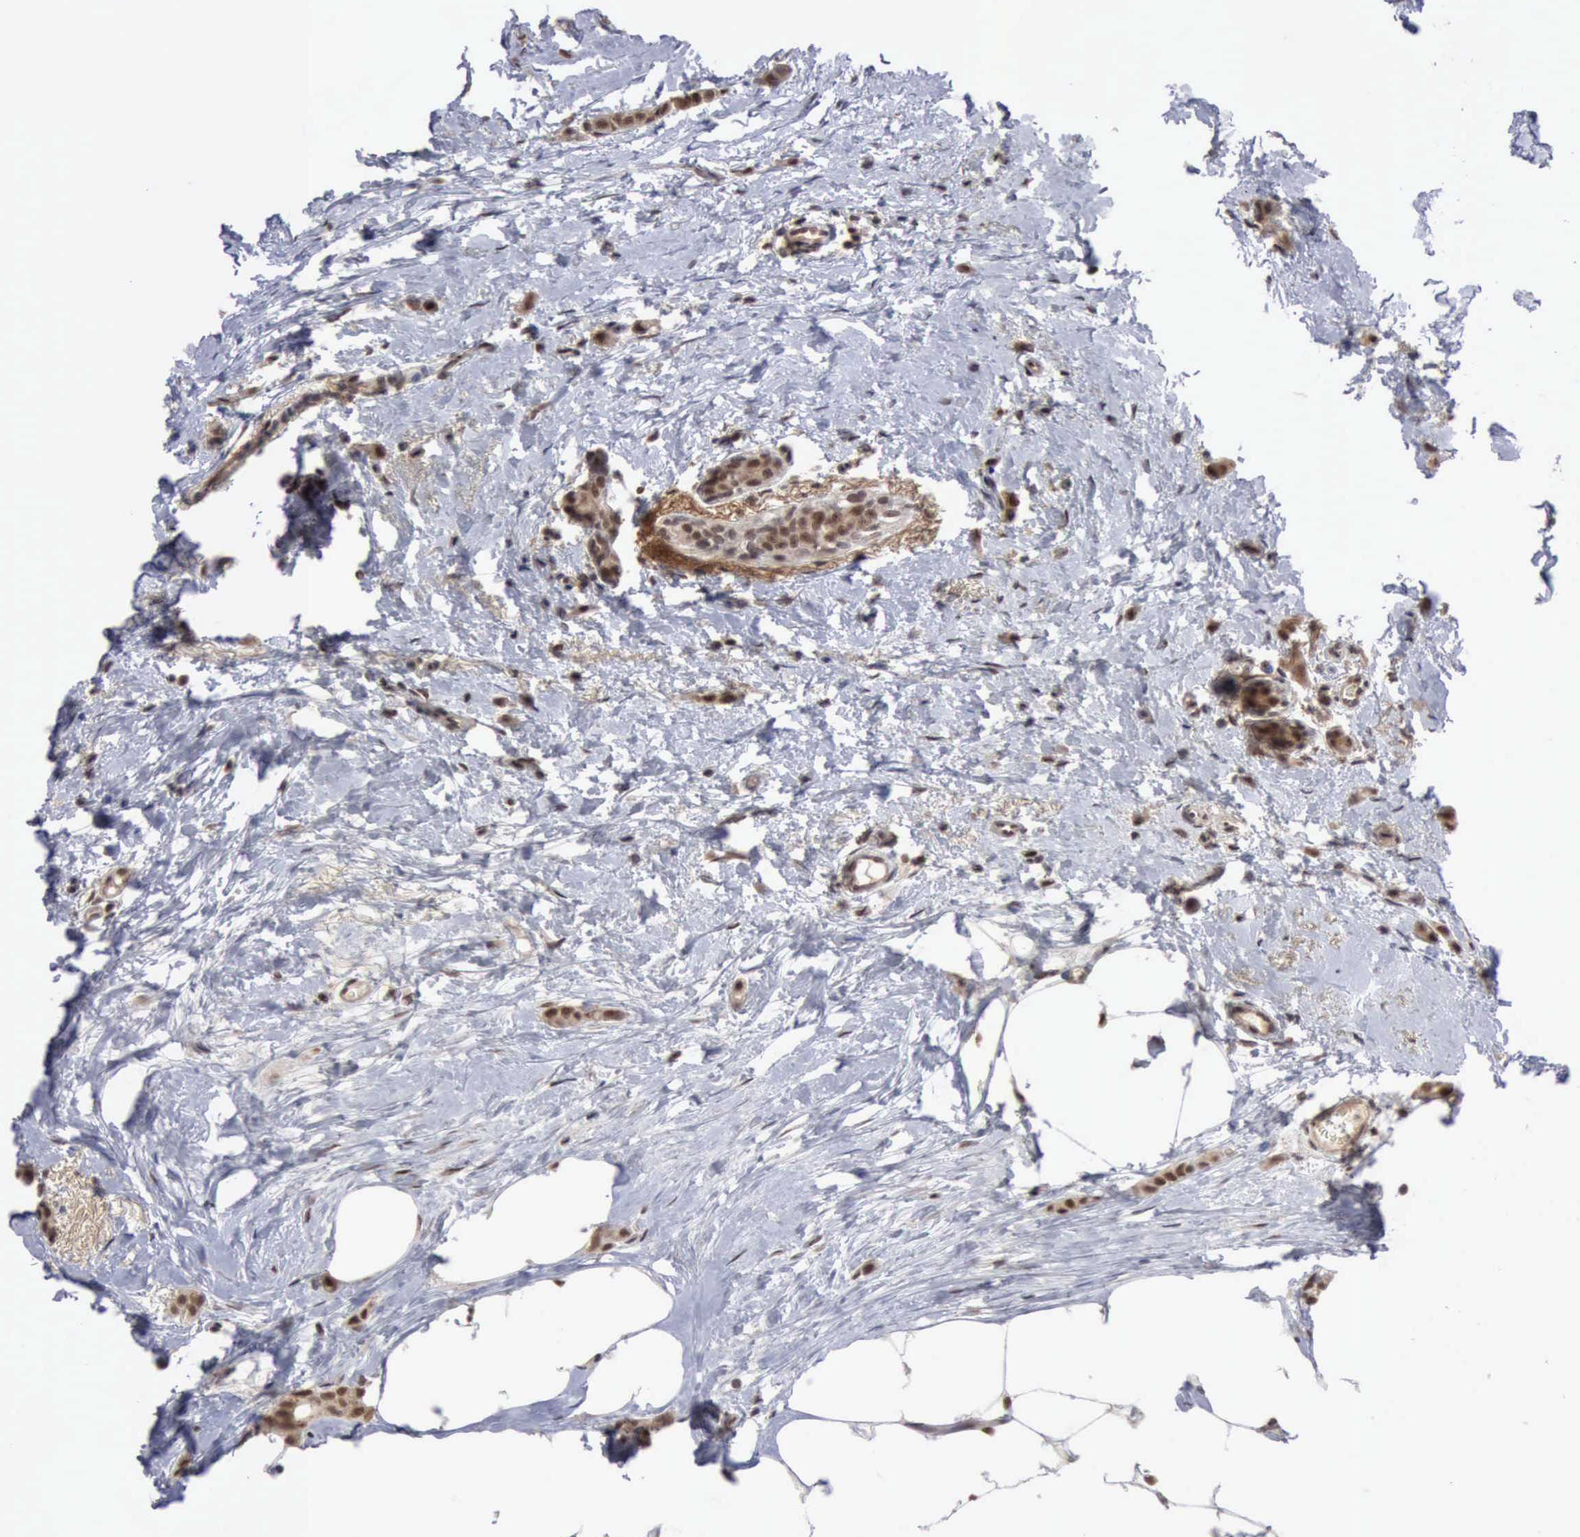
{"staining": {"intensity": "moderate", "quantity": ">75%", "location": "nuclear"}, "tissue": "breast cancer", "cell_type": "Tumor cells", "image_type": "cancer", "snomed": [{"axis": "morphology", "description": "Lobular carcinoma"}, {"axis": "topography", "description": "Breast"}], "caption": "Human breast cancer (lobular carcinoma) stained with a brown dye exhibits moderate nuclear positive expression in about >75% of tumor cells.", "gene": "CDKN2A", "patient": {"sex": "female", "age": 55}}